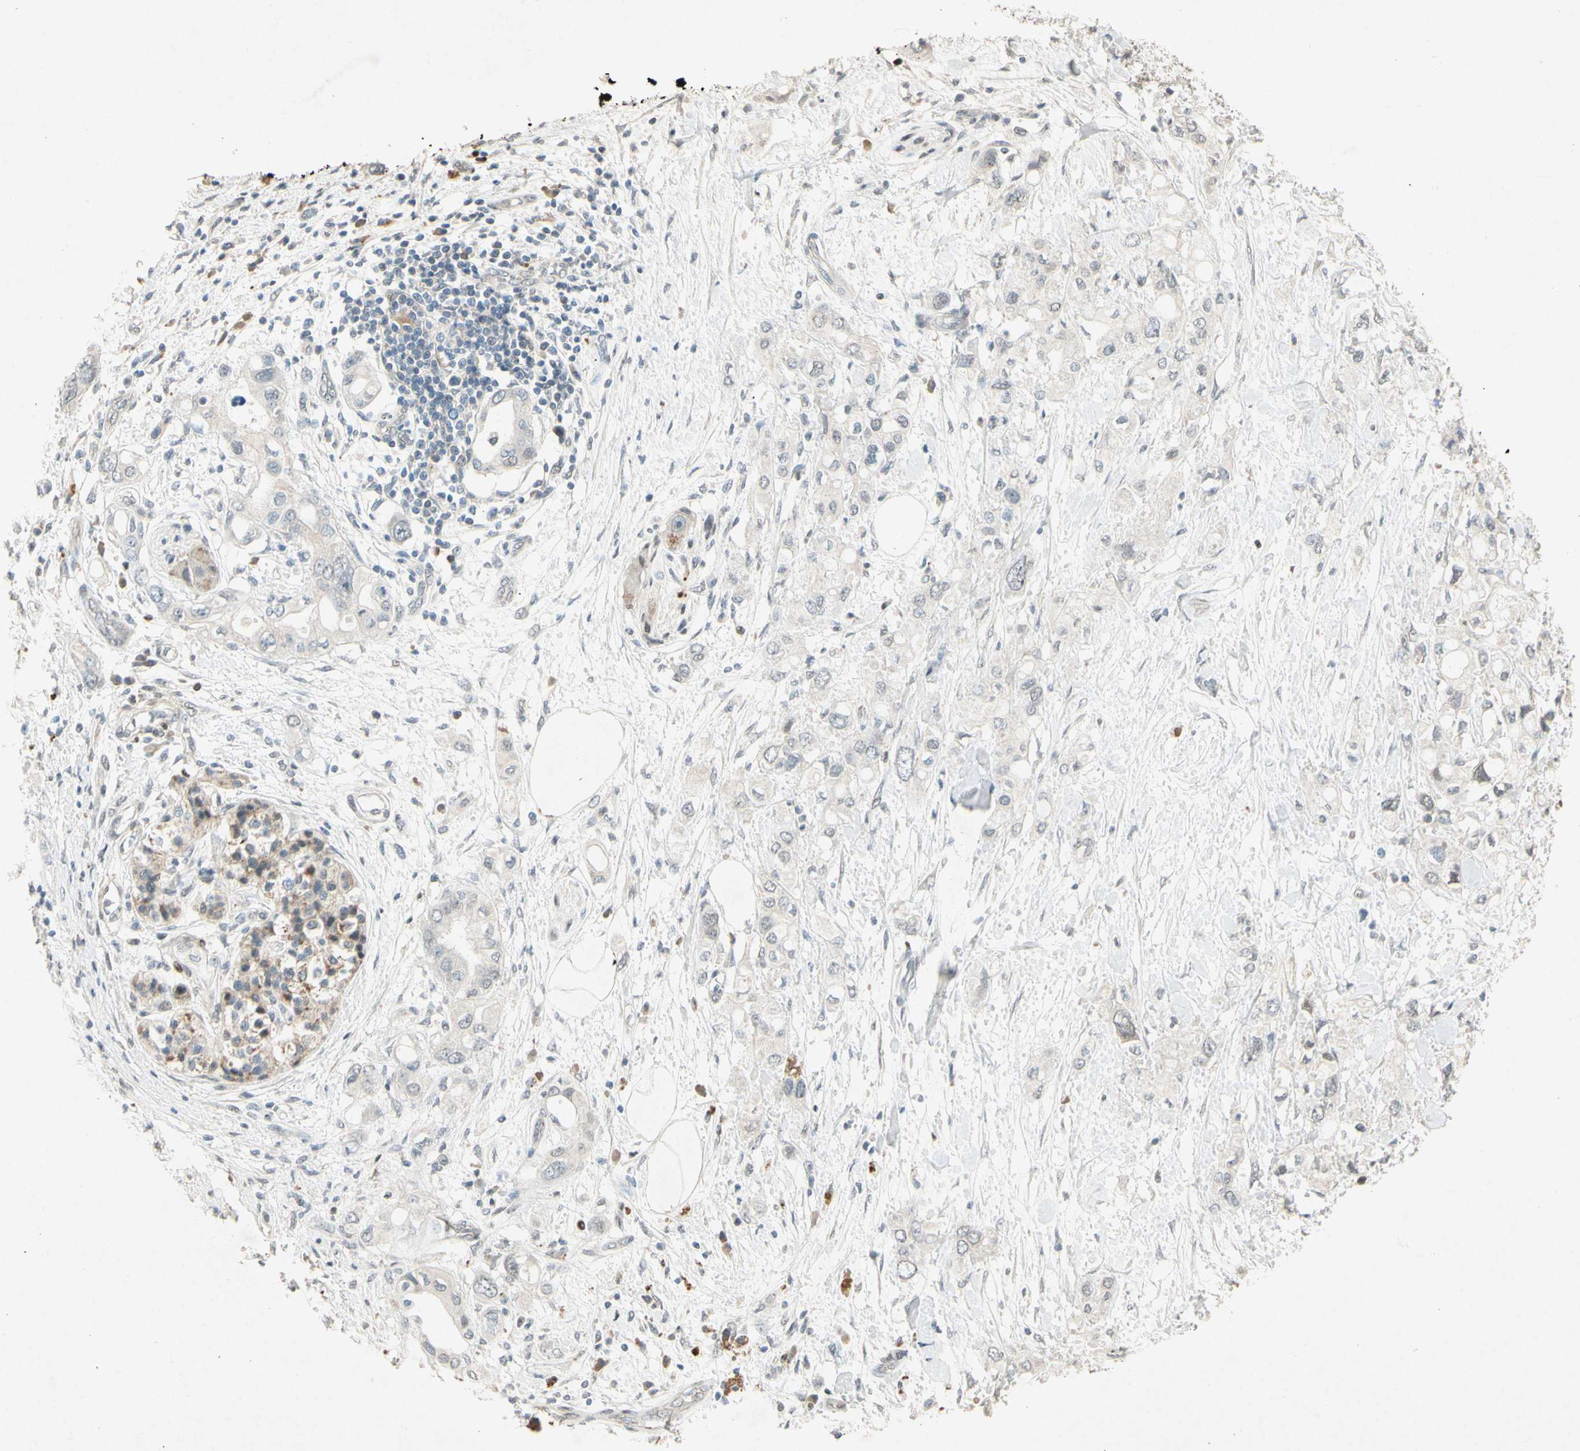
{"staining": {"intensity": "weak", "quantity": "<25%", "location": "cytoplasmic/membranous,nuclear"}, "tissue": "pancreatic cancer", "cell_type": "Tumor cells", "image_type": "cancer", "snomed": [{"axis": "morphology", "description": "Adenocarcinoma, NOS"}, {"axis": "topography", "description": "Pancreas"}], "caption": "Tumor cells show no significant positivity in pancreatic cancer.", "gene": "HSPA1B", "patient": {"sex": "female", "age": 56}}